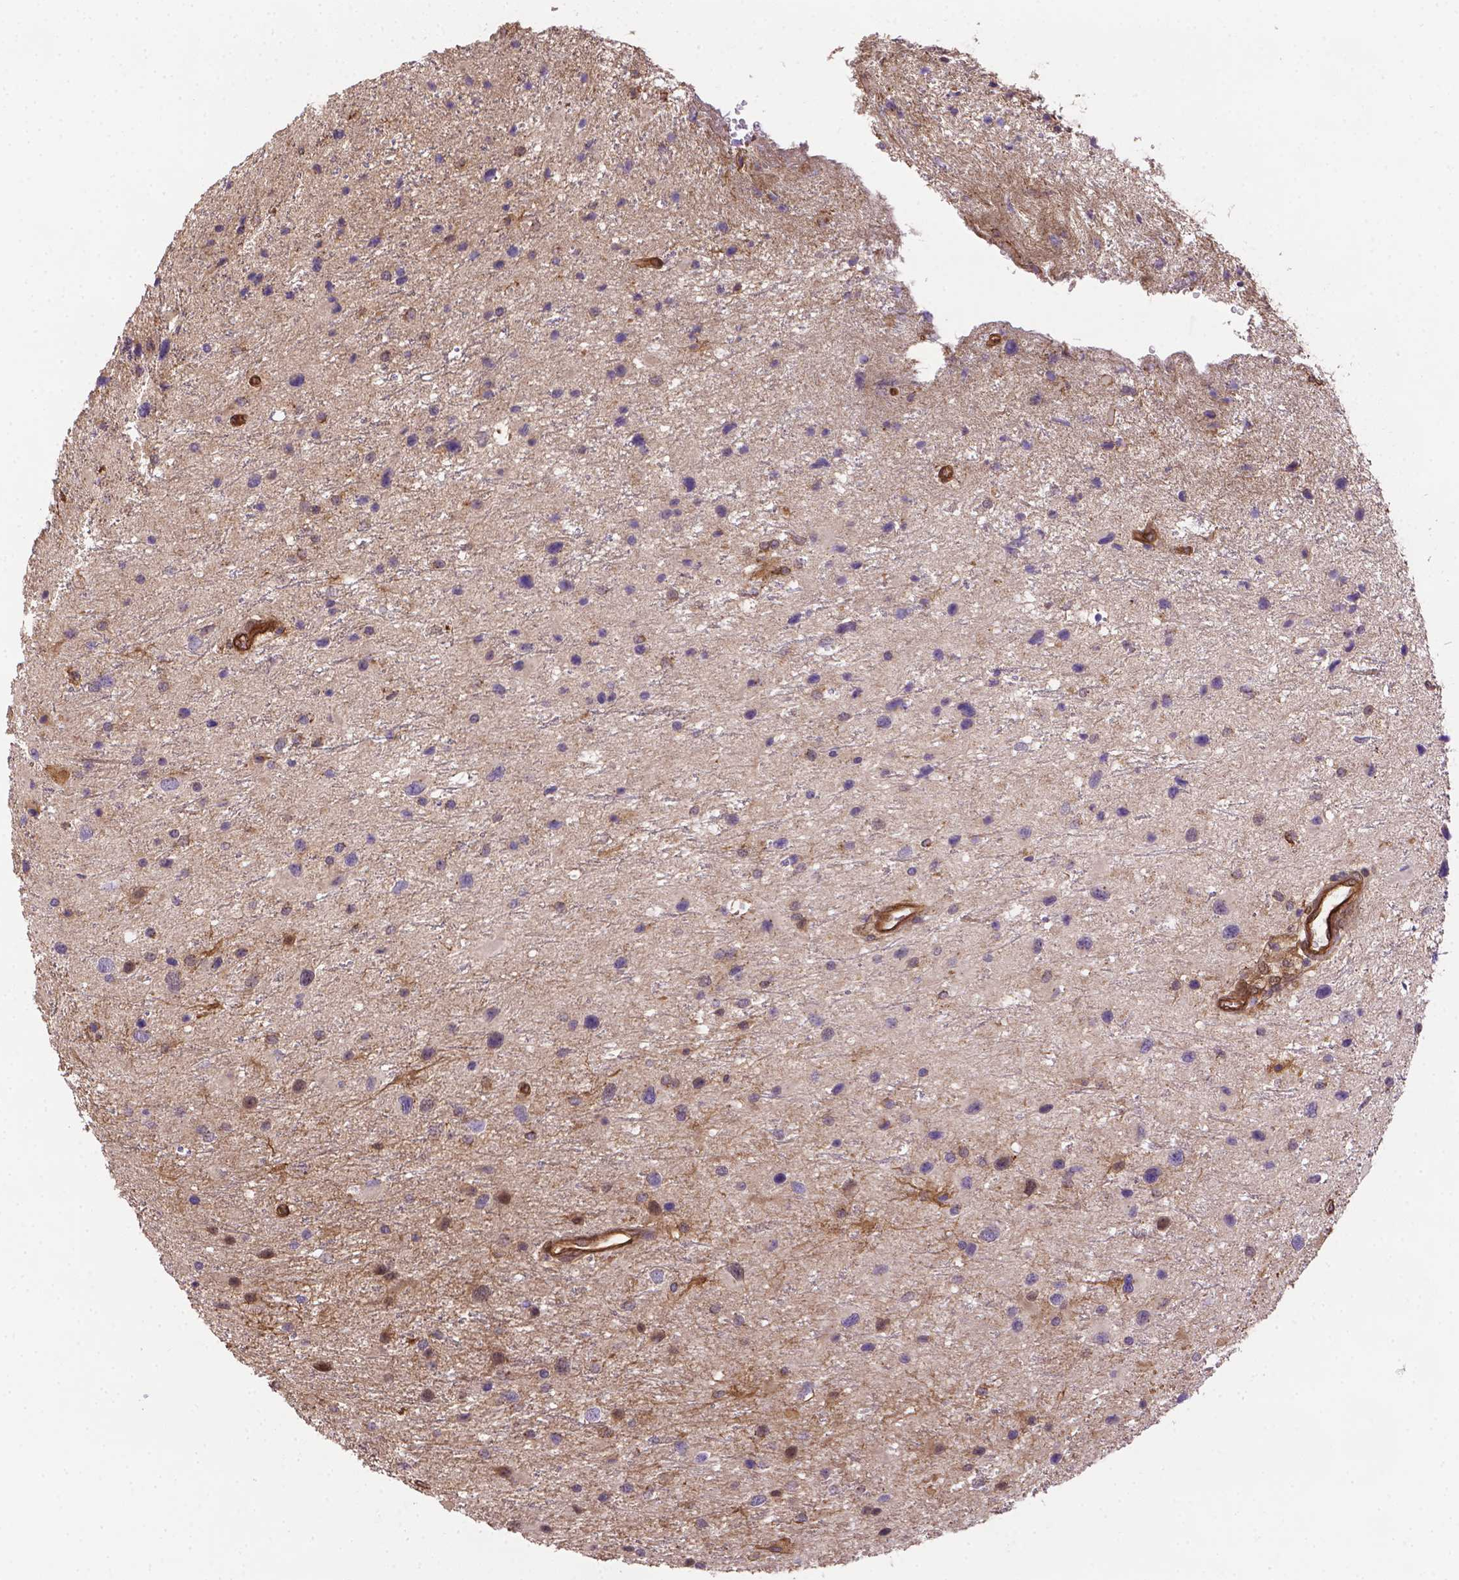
{"staining": {"intensity": "negative", "quantity": "none", "location": "none"}, "tissue": "glioma", "cell_type": "Tumor cells", "image_type": "cancer", "snomed": [{"axis": "morphology", "description": "Glioma, malignant, Low grade"}, {"axis": "topography", "description": "Brain"}], "caption": "Protein analysis of malignant glioma (low-grade) demonstrates no significant positivity in tumor cells.", "gene": "YAP1", "patient": {"sex": "female", "age": 32}}